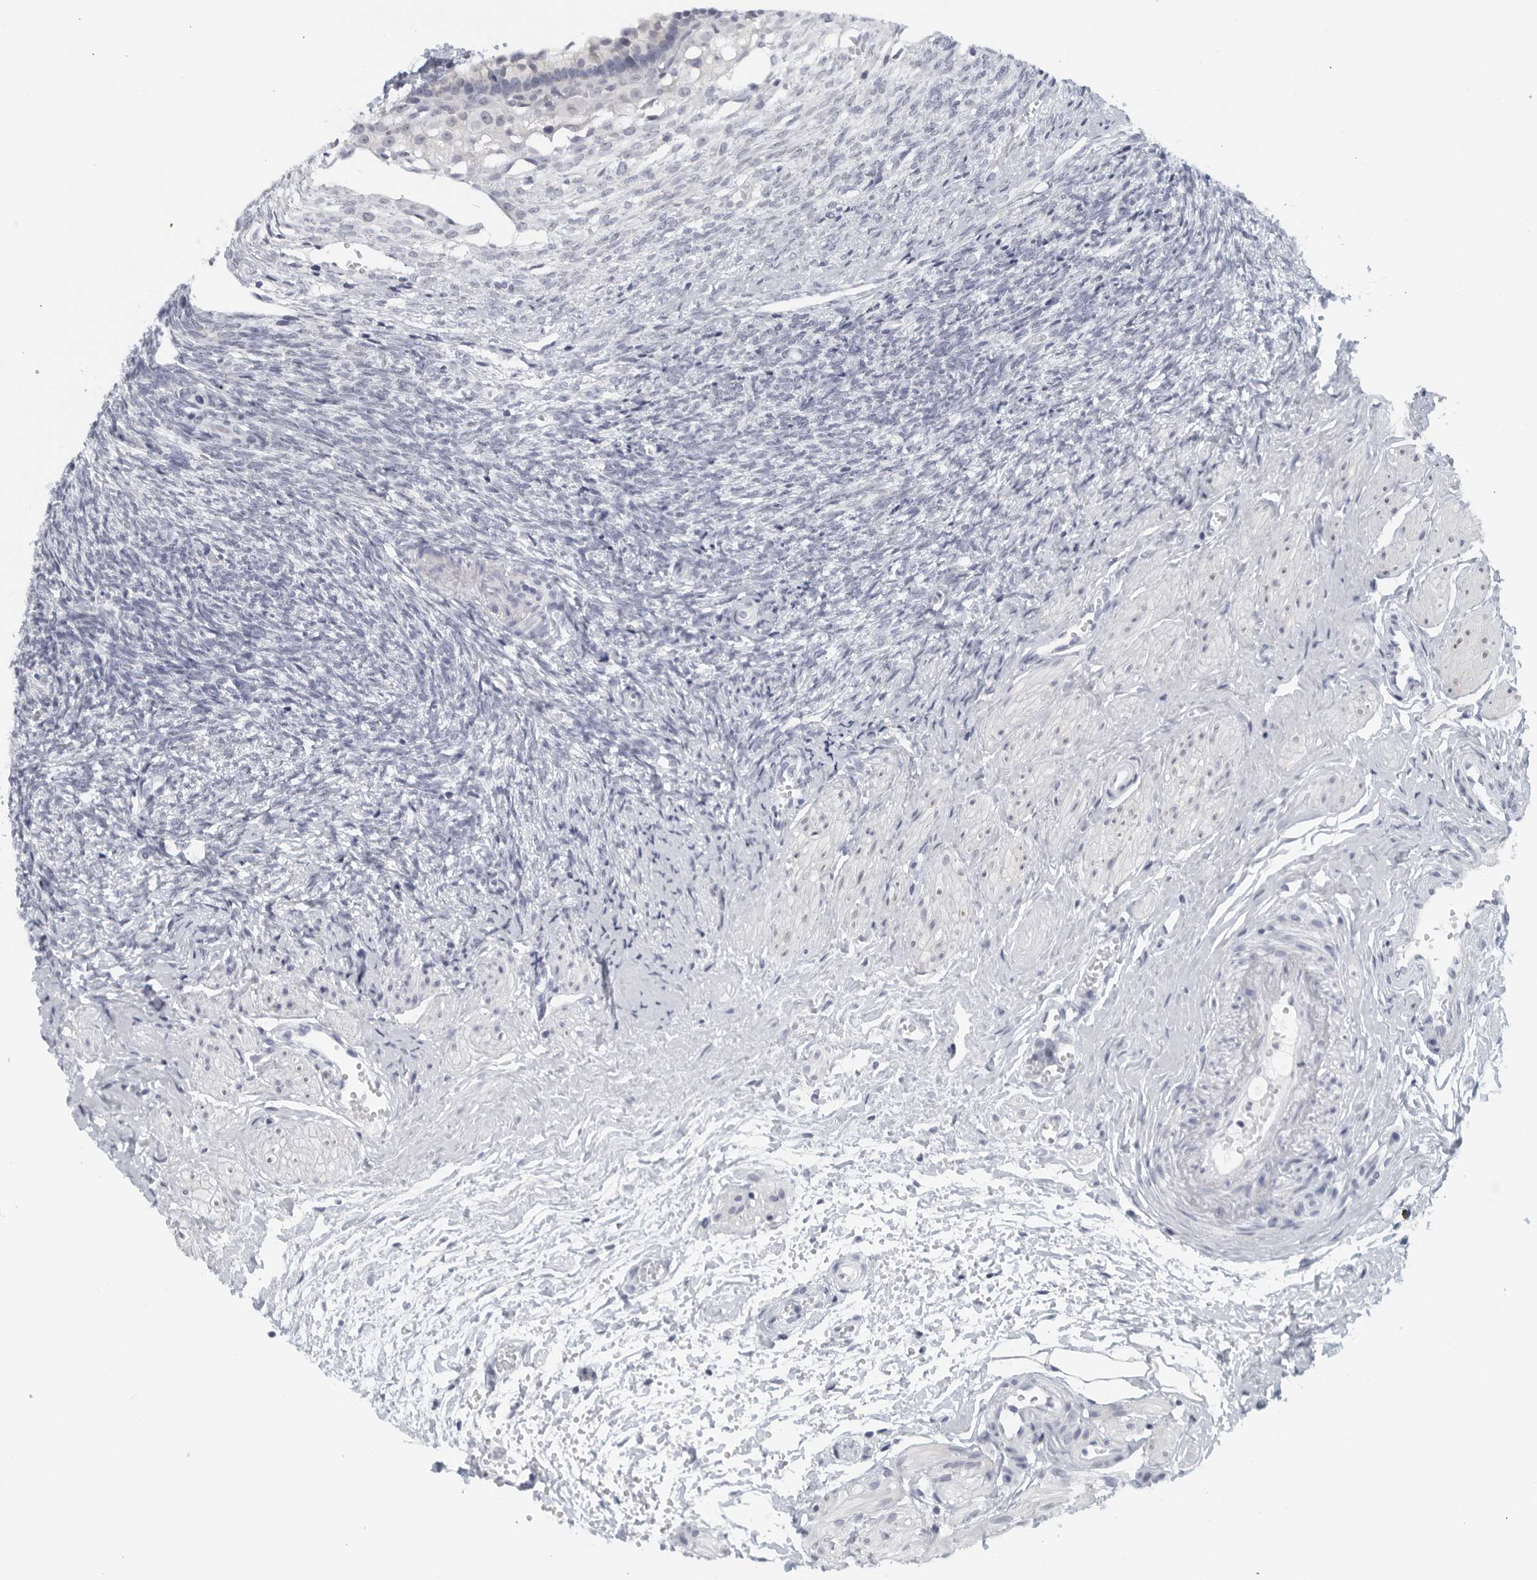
{"staining": {"intensity": "negative", "quantity": "none", "location": "none"}, "tissue": "ovary", "cell_type": "Follicle cells", "image_type": "normal", "snomed": [{"axis": "morphology", "description": "Normal tissue, NOS"}, {"axis": "topography", "description": "Ovary"}], "caption": "Normal ovary was stained to show a protein in brown. There is no significant expression in follicle cells. Nuclei are stained in blue.", "gene": "MATN1", "patient": {"sex": "female", "age": 41}}